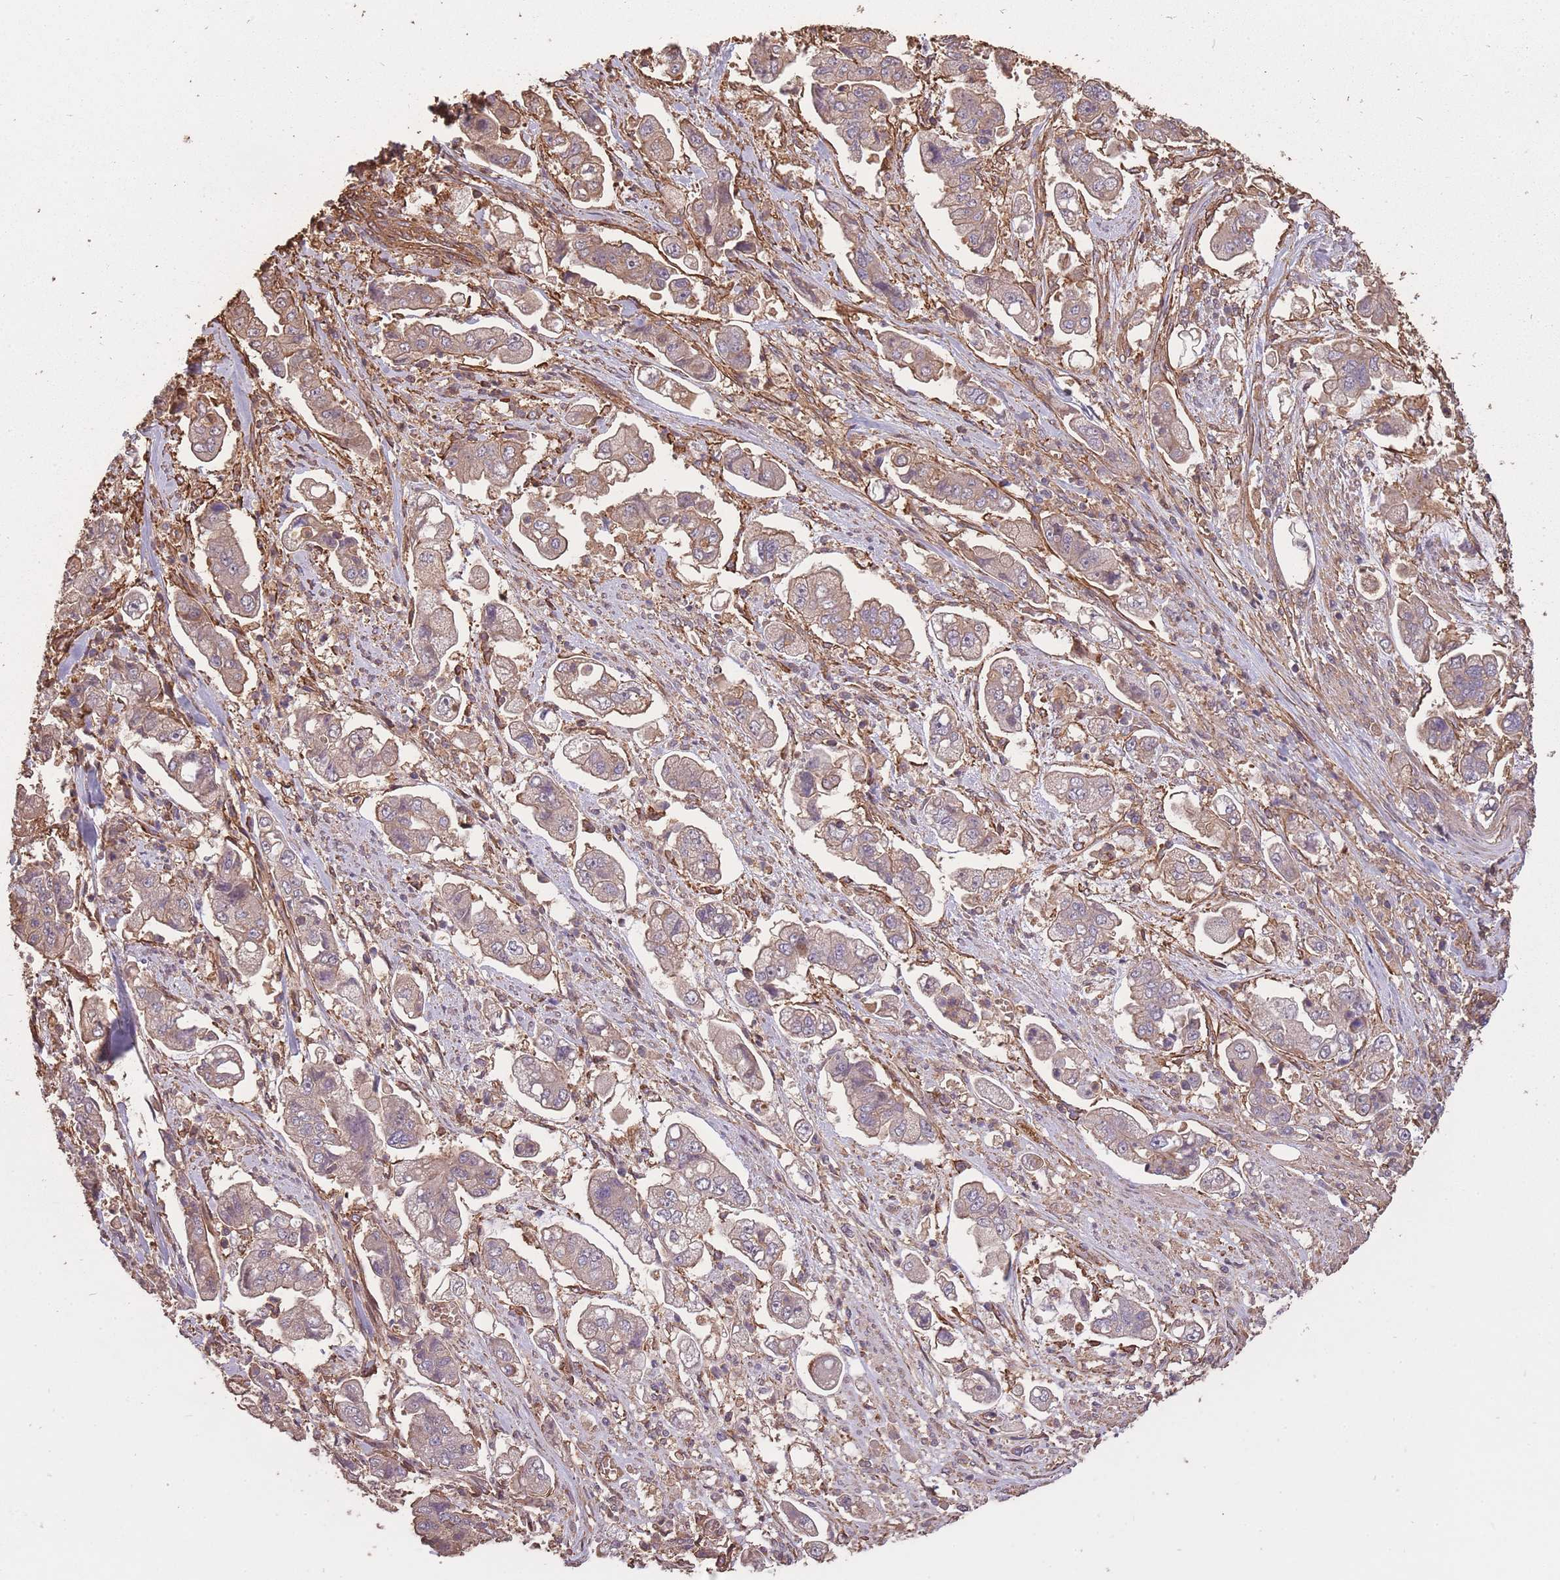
{"staining": {"intensity": "weak", "quantity": "25%-75%", "location": "cytoplasmic/membranous"}, "tissue": "stomach cancer", "cell_type": "Tumor cells", "image_type": "cancer", "snomed": [{"axis": "morphology", "description": "Adenocarcinoma, NOS"}, {"axis": "topography", "description": "Stomach"}], "caption": "Immunohistochemical staining of stomach cancer (adenocarcinoma) exhibits low levels of weak cytoplasmic/membranous protein staining in approximately 25%-75% of tumor cells. The staining was performed using DAB (3,3'-diaminobenzidine), with brown indicating positive protein expression. Nuclei are stained blue with hematoxylin.", "gene": "ARMH3", "patient": {"sex": "male", "age": 62}}